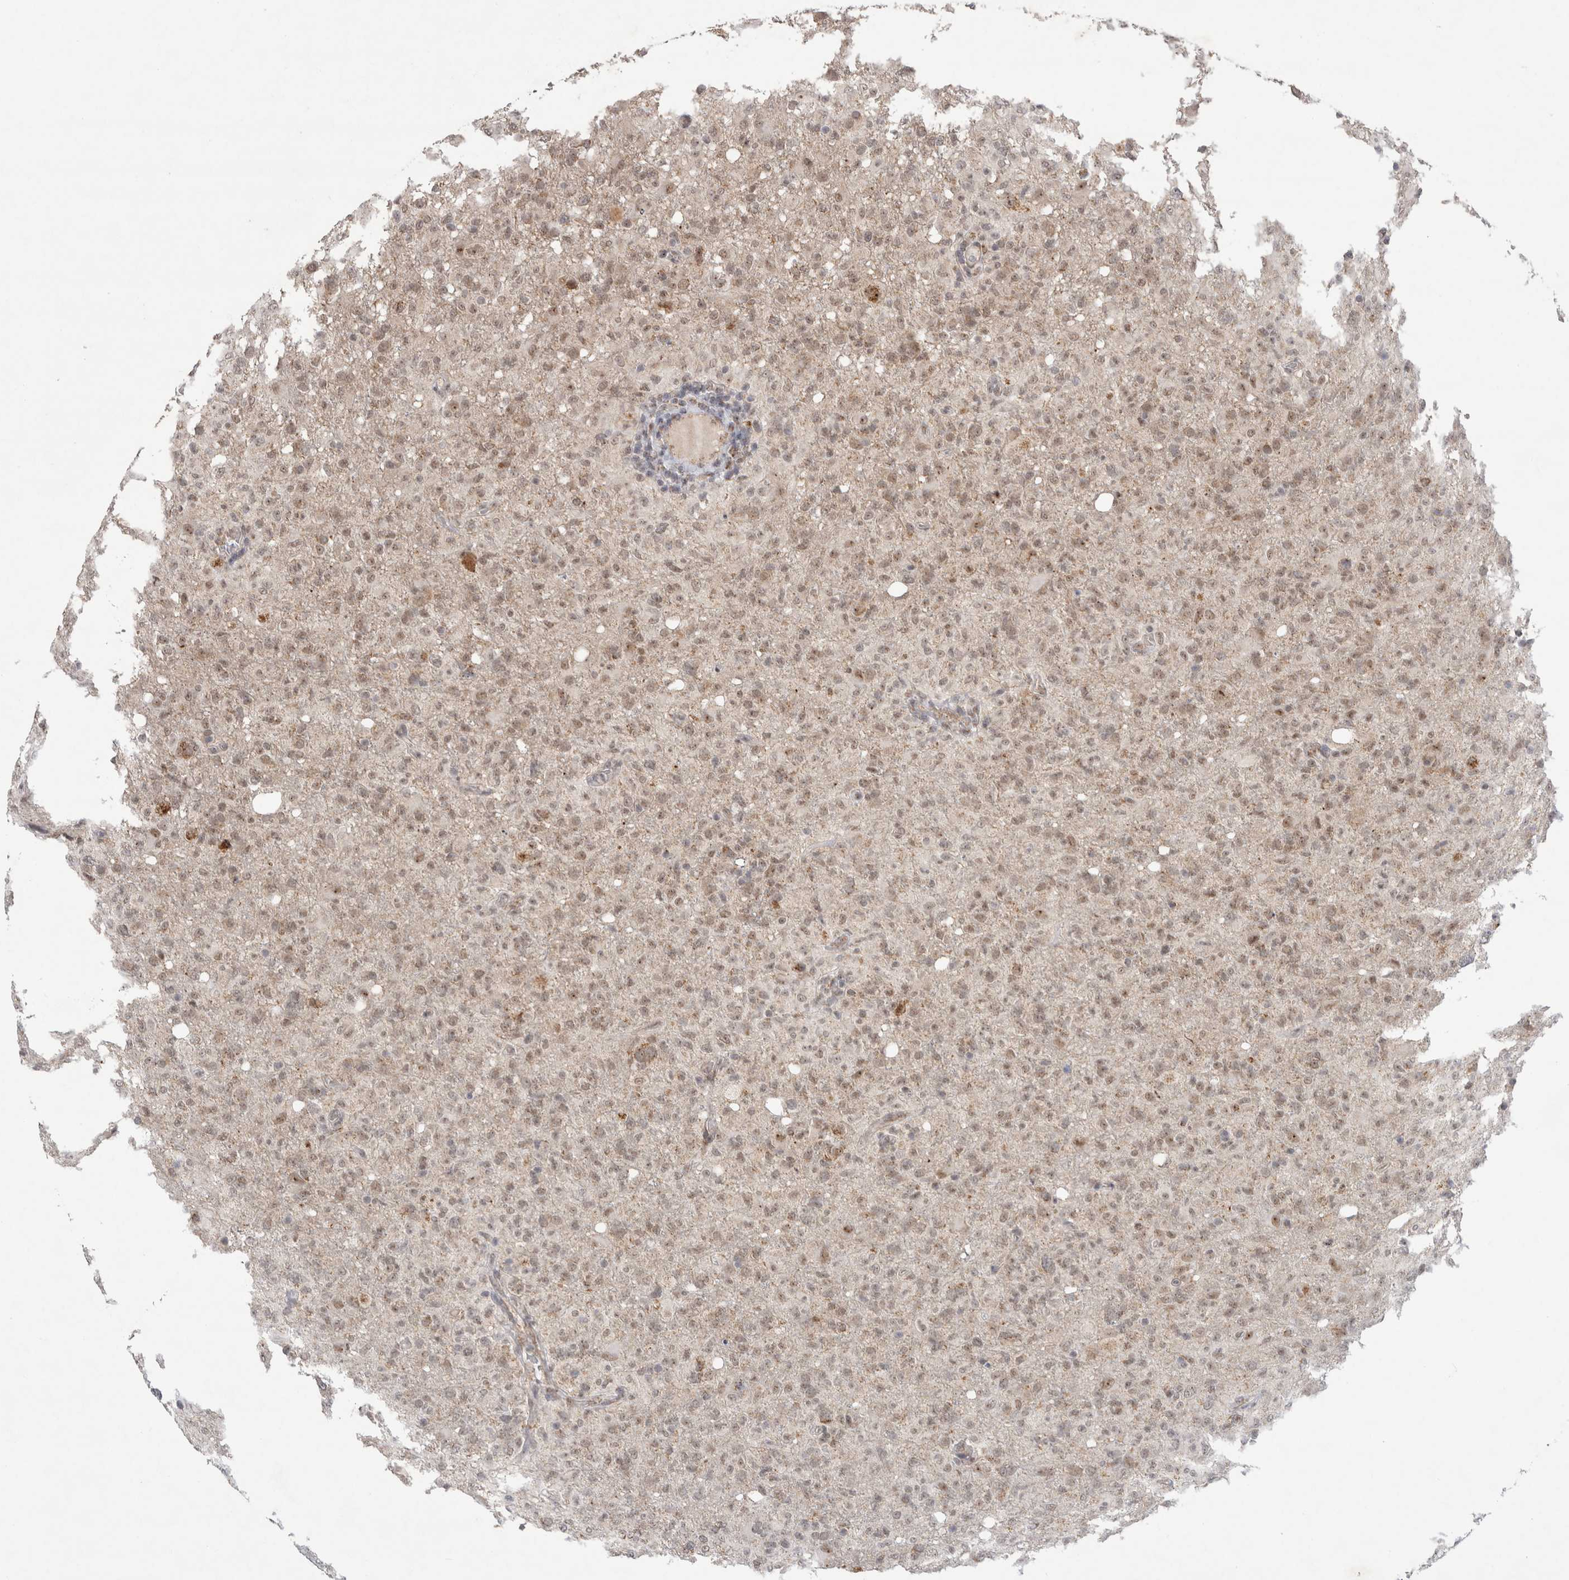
{"staining": {"intensity": "weak", "quantity": ">75%", "location": "cytoplasmic/membranous,nuclear"}, "tissue": "glioma", "cell_type": "Tumor cells", "image_type": "cancer", "snomed": [{"axis": "morphology", "description": "Glioma, malignant, High grade"}, {"axis": "topography", "description": "Brain"}], "caption": "Approximately >75% of tumor cells in human malignant glioma (high-grade) show weak cytoplasmic/membranous and nuclear protein positivity as visualized by brown immunohistochemical staining.", "gene": "MRPL37", "patient": {"sex": "female", "age": 57}}